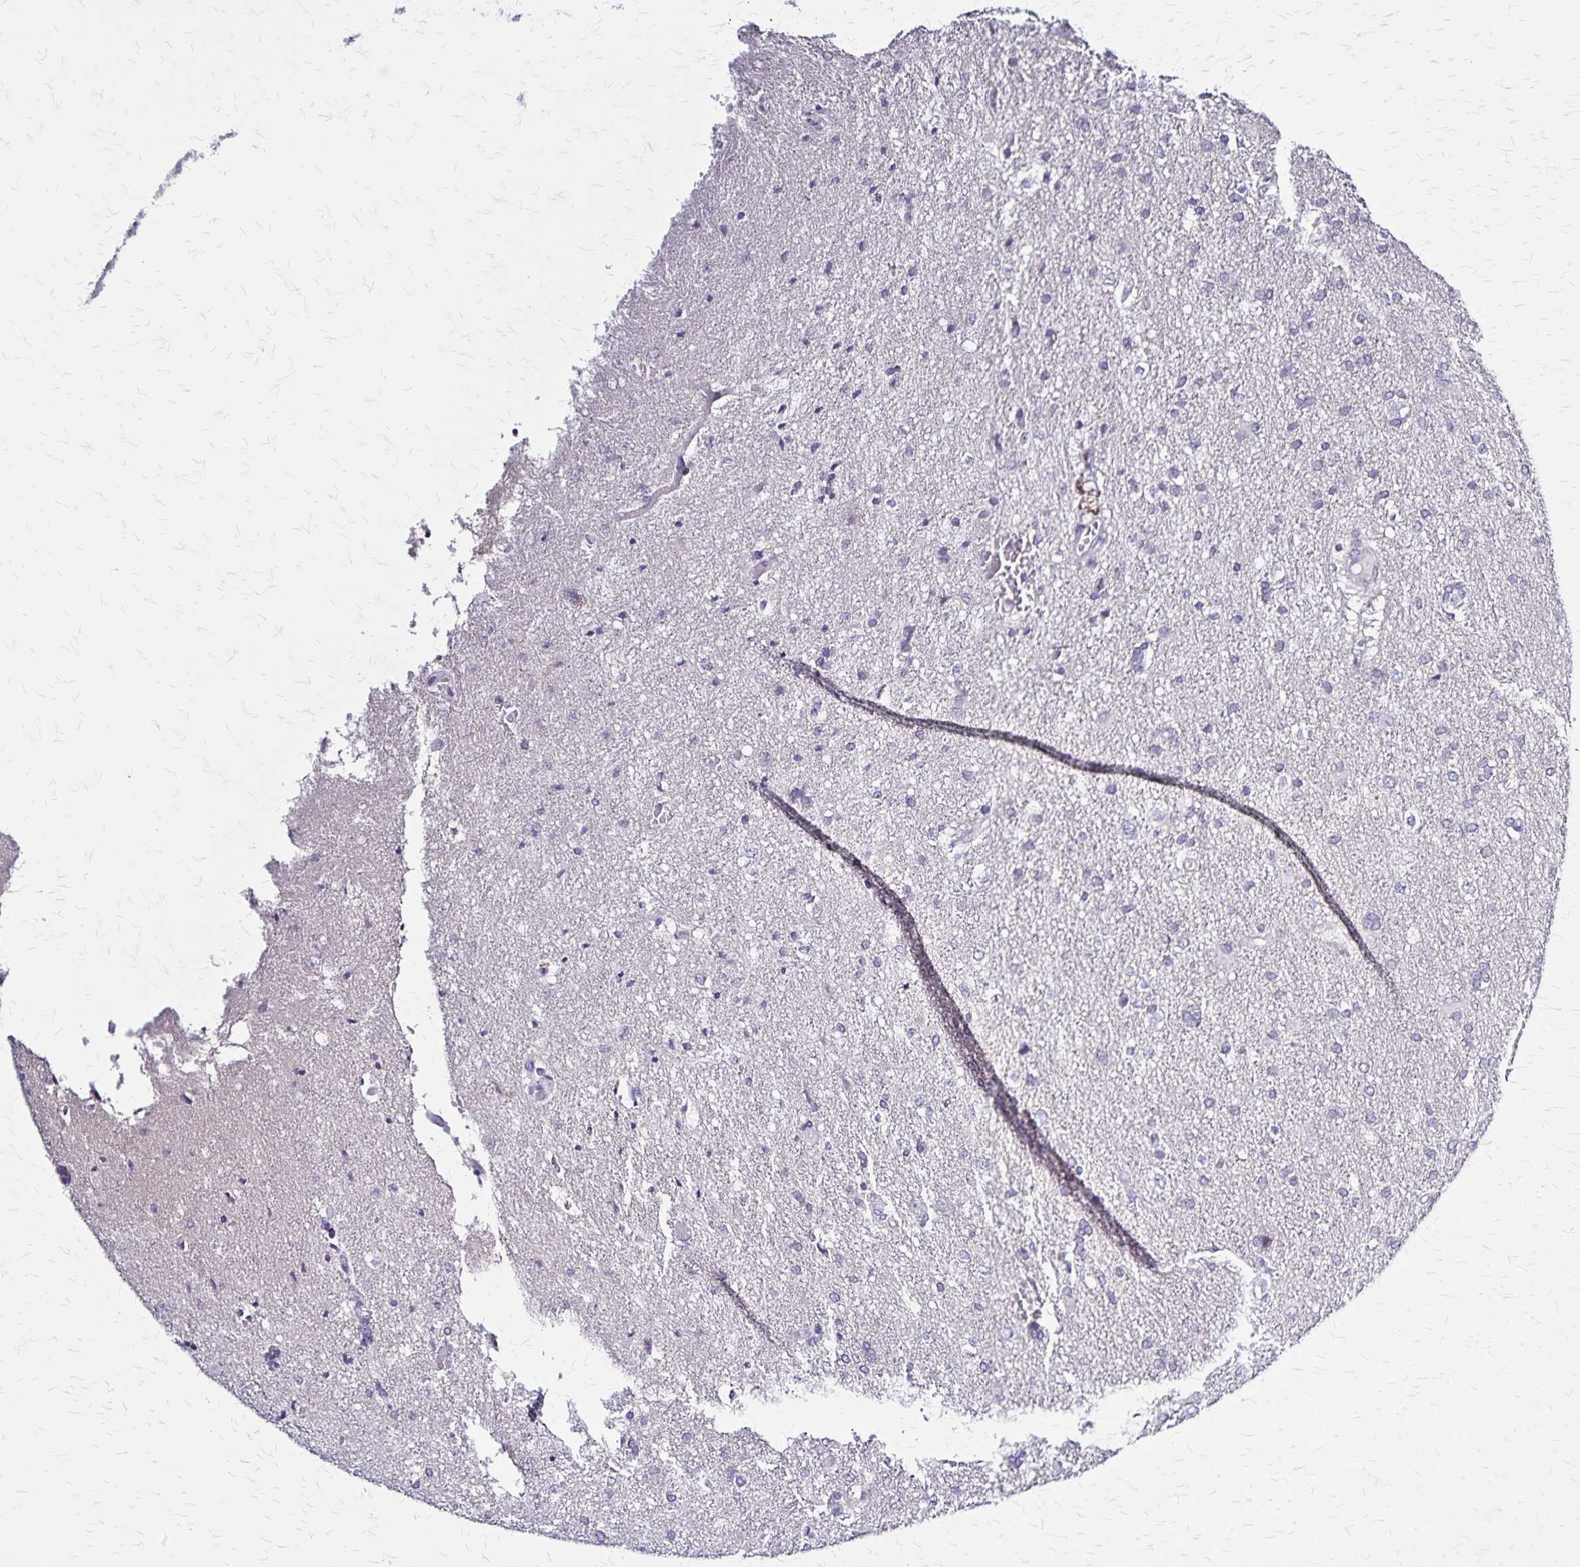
{"staining": {"intensity": "negative", "quantity": "none", "location": "none"}, "tissue": "glioma", "cell_type": "Tumor cells", "image_type": "cancer", "snomed": [{"axis": "morphology", "description": "Glioma, malignant, High grade"}, {"axis": "topography", "description": "Brain"}], "caption": "This photomicrograph is of glioma stained with immunohistochemistry (IHC) to label a protein in brown with the nuclei are counter-stained blue. There is no positivity in tumor cells.", "gene": "PLXNA4", "patient": {"sex": "male", "age": 68}}